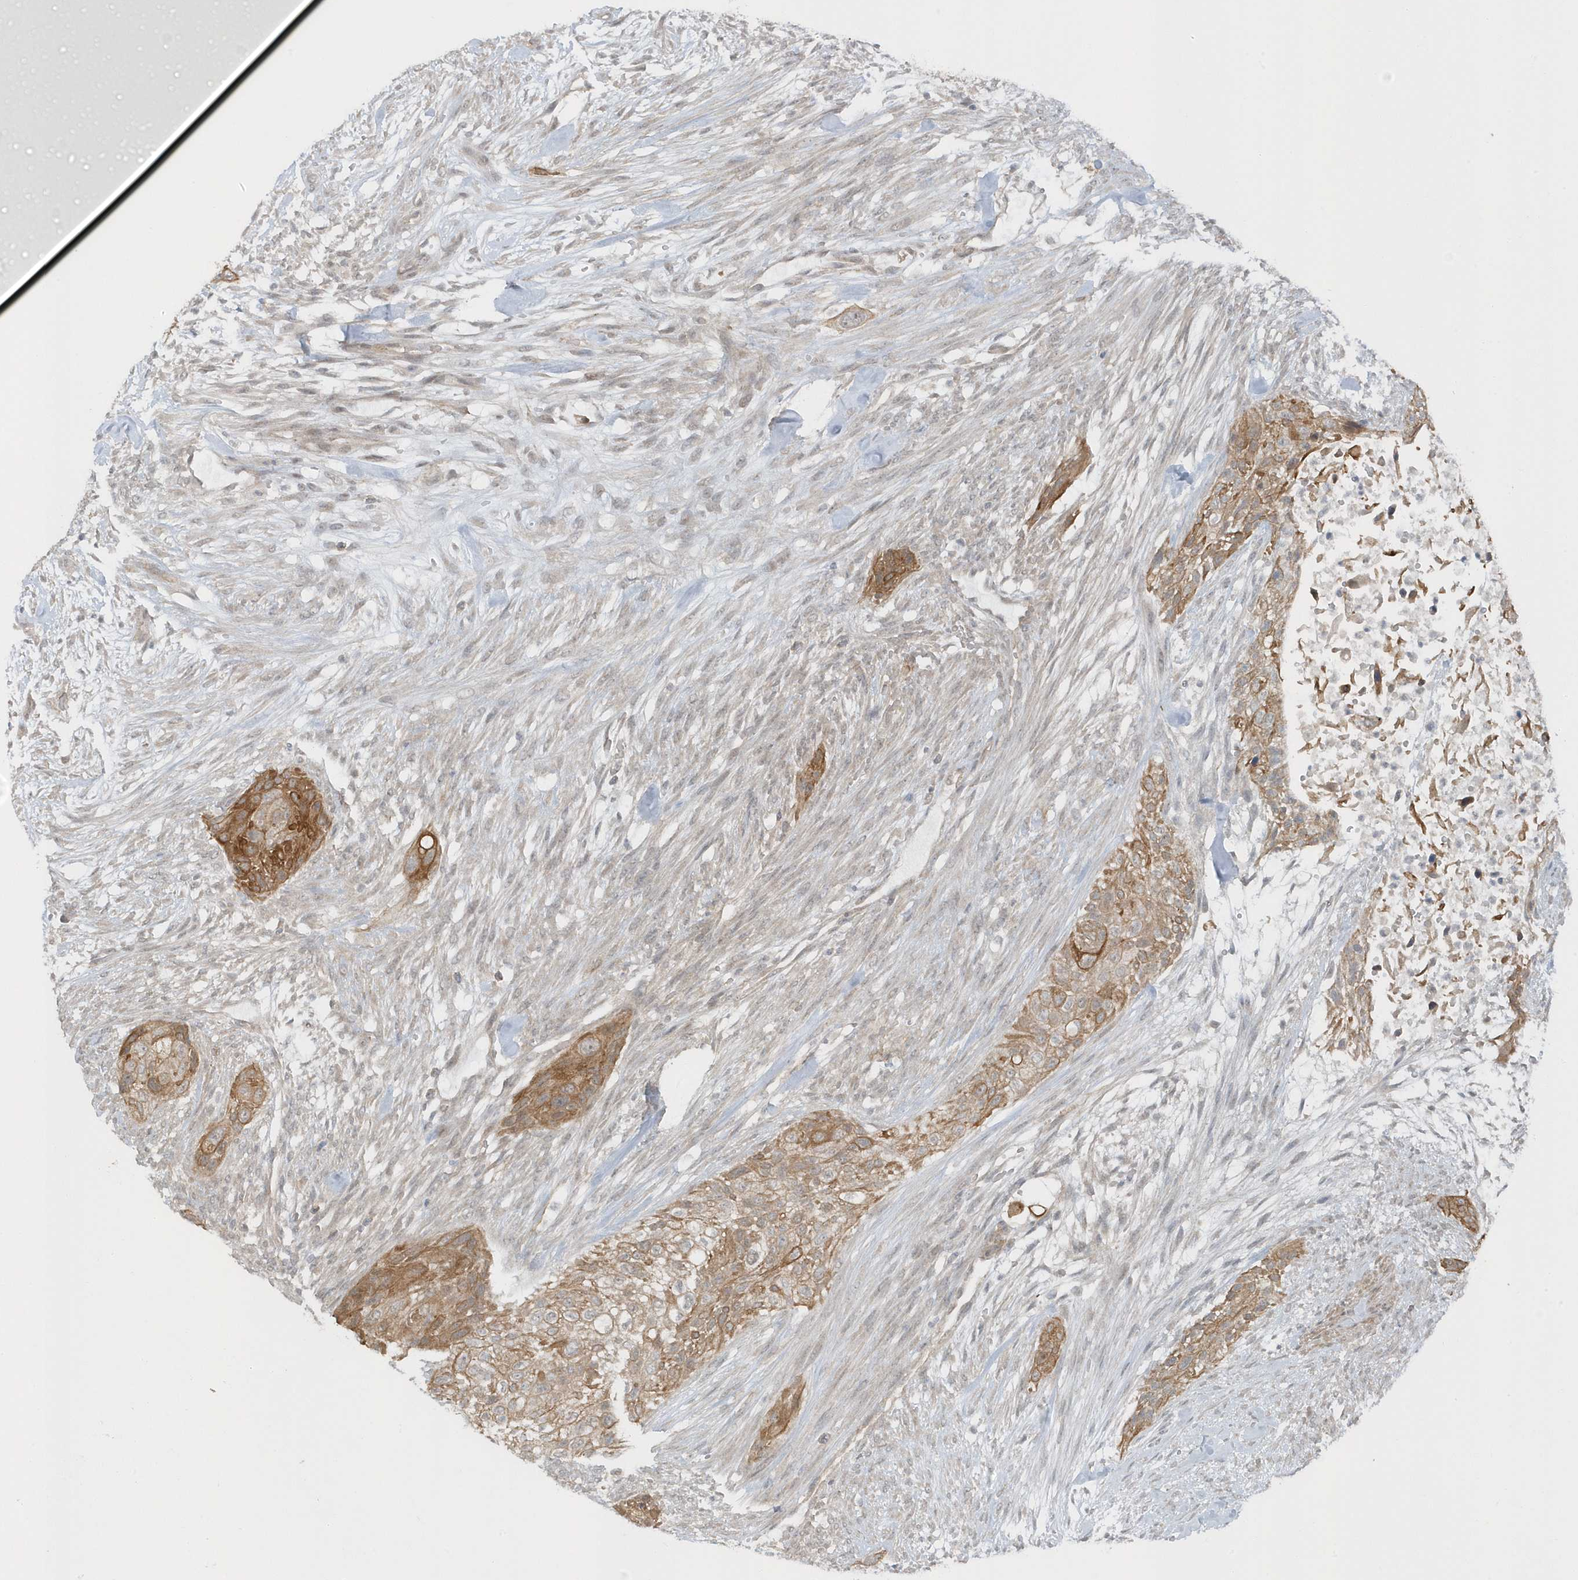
{"staining": {"intensity": "moderate", "quantity": ">75%", "location": "cytoplasmic/membranous"}, "tissue": "urothelial cancer", "cell_type": "Tumor cells", "image_type": "cancer", "snomed": [{"axis": "morphology", "description": "Urothelial carcinoma, High grade"}, {"axis": "topography", "description": "Urinary bladder"}], "caption": "High-magnification brightfield microscopy of urothelial cancer stained with DAB (3,3'-diaminobenzidine) (brown) and counterstained with hematoxylin (blue). tumor cells exhibit moderate cytoplasmic/membranous expression is appreciated in about>75% of cells.", "gene": "PARD3B", "patient": {"sex": "male", "age": 35}}